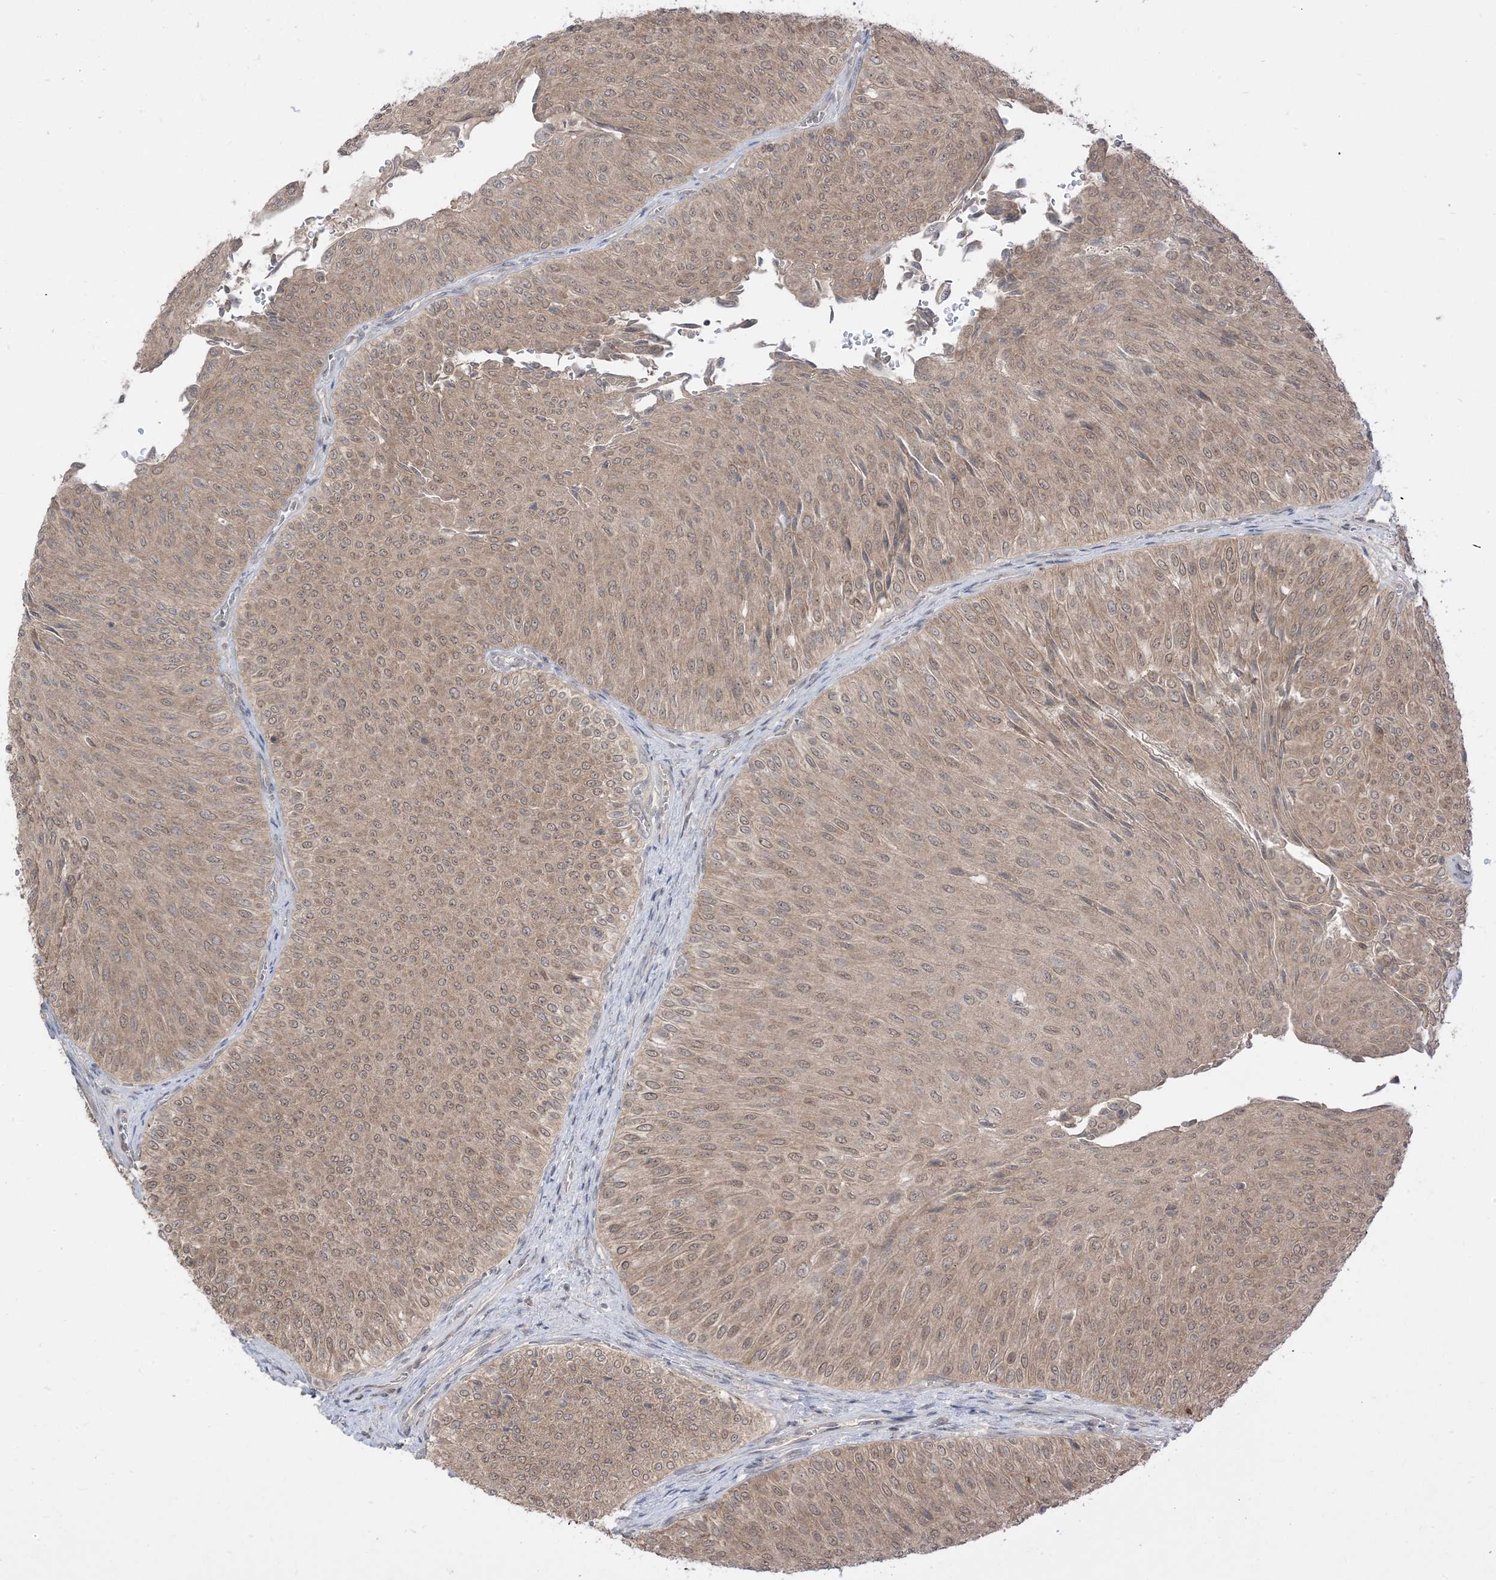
{"staining": {"intensity": "weak", "quantity": ">75%", "location": "cytoplasmic/membranous,nuclear"}, "tissue": "urothelial cancer", "cell_type": "Tumor cells", "image_type": "cancer", "snomed": [{"axis": "morphology", "description": "Urothelial carcinoma, Low grade"}, {"axis": "topography", "description": "Urinary bladder"}], "caption": "Urothelial cancer stained with immunohistochemistry demonstrates weak cytoplasmic/membranous and nuclear staining in about >75% of tumor cells.", "gene": "TBCC", "patient": {"sex": "male", "age": 78}}